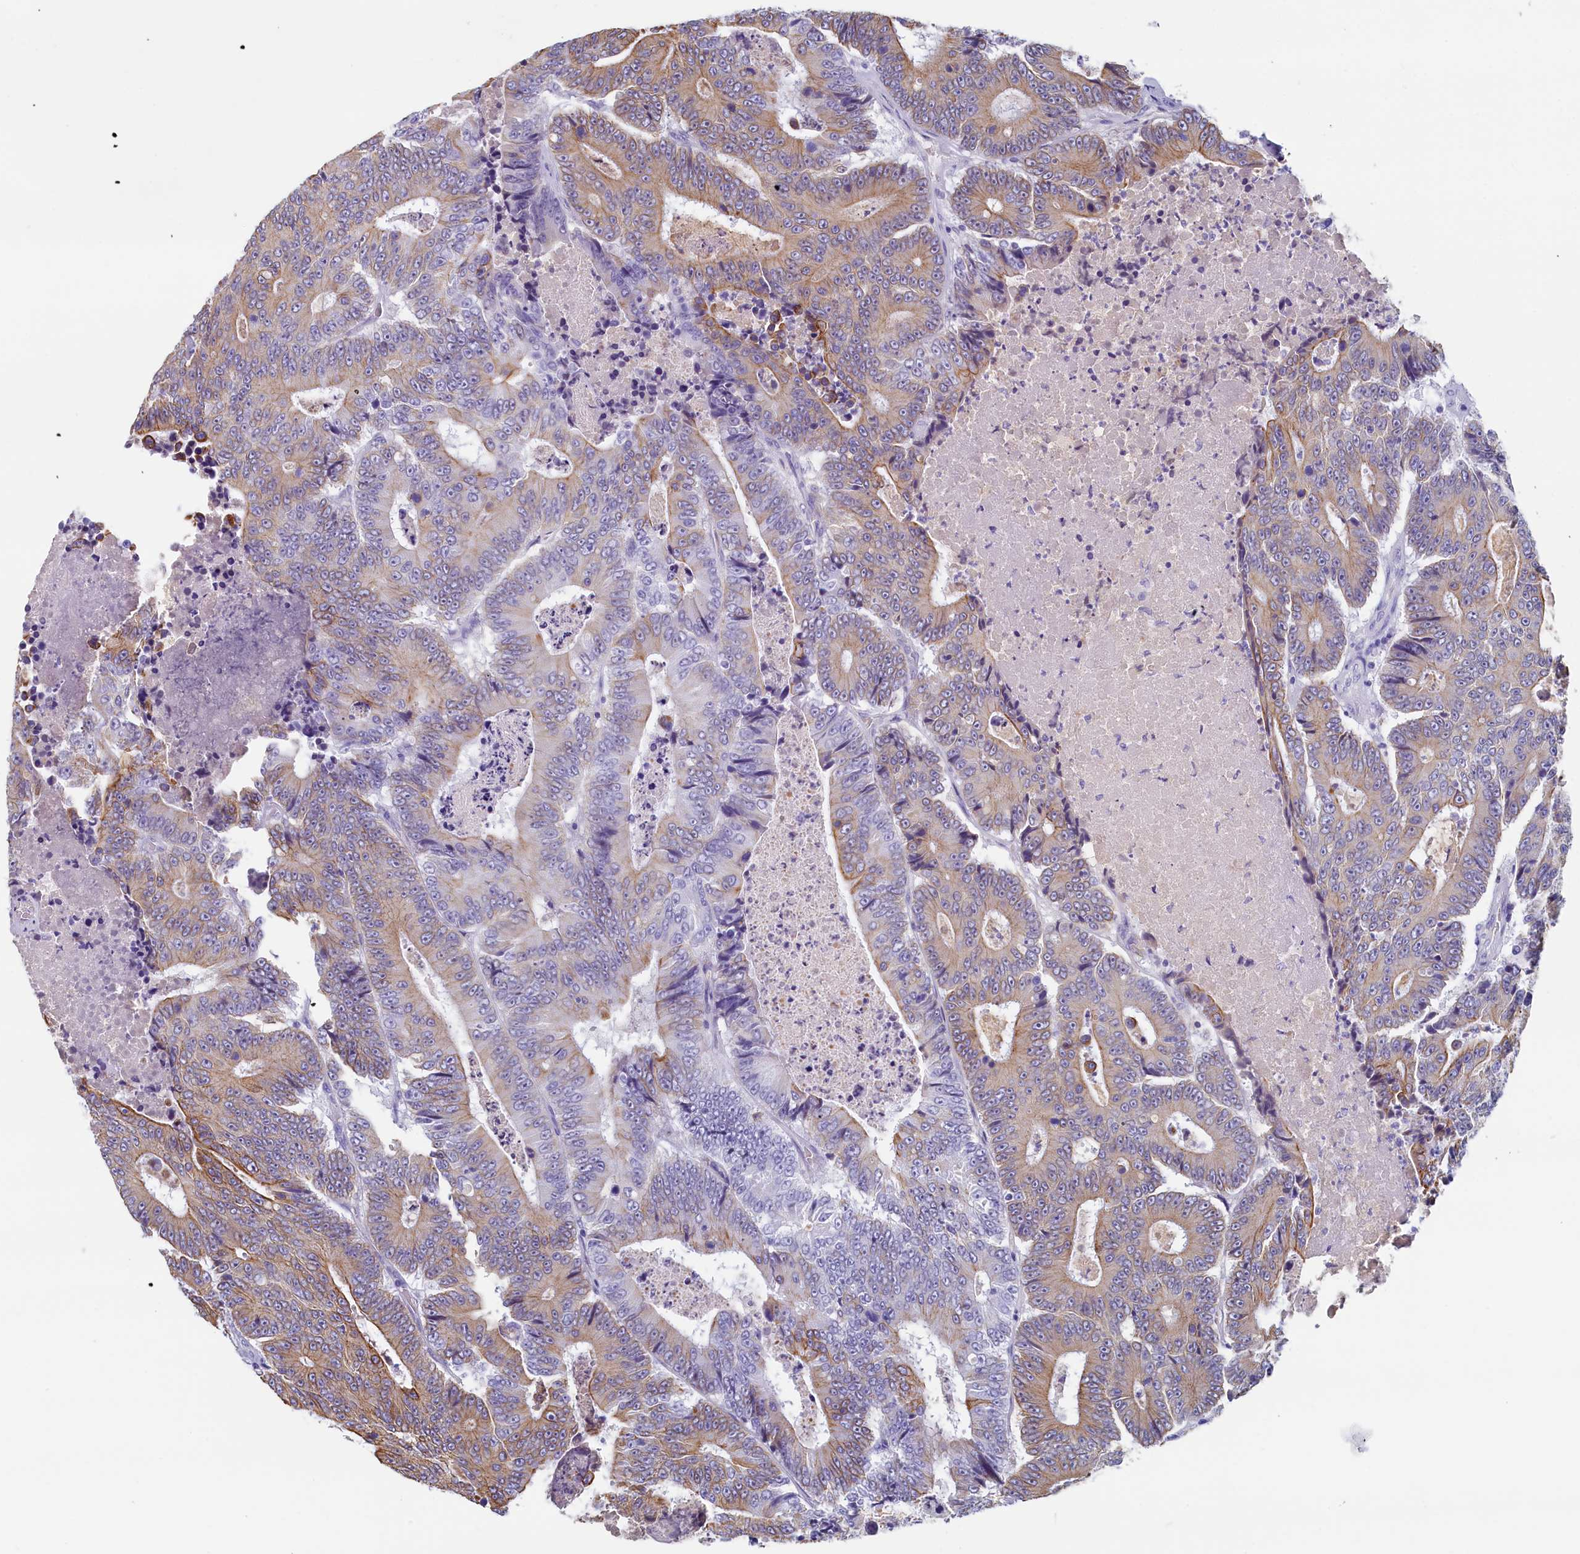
{"staining": {"intensity": "moderate", "quantity": "25%-75%", "location": "cytoplasmic/membranous"}, "tissue": "colorectal cancer", "cell_type": "Tumor cells", "image_type": "cancer", "snomed": [{"axis": "morphology", "description": "Adenocarcinoma, NOS"}, {"axis": "topography", "description": "Colon"}], "caption": "High-power microscopy captured an immunohistochemistry (IHC) photomicrograph of colorectal adenocarcinoma, revealing moderate cytoplasmic/membranous positivity in about 25%-75% of tumor cells. The protein of interest is stained brown, and the nuclei are stained in blue (DAB (3,3'-diaminobenzidine) IHC with brightfield microscopy, high magnification).", "gene": "GUCA1C", "patient": {"sex": "male", "age": 83}}